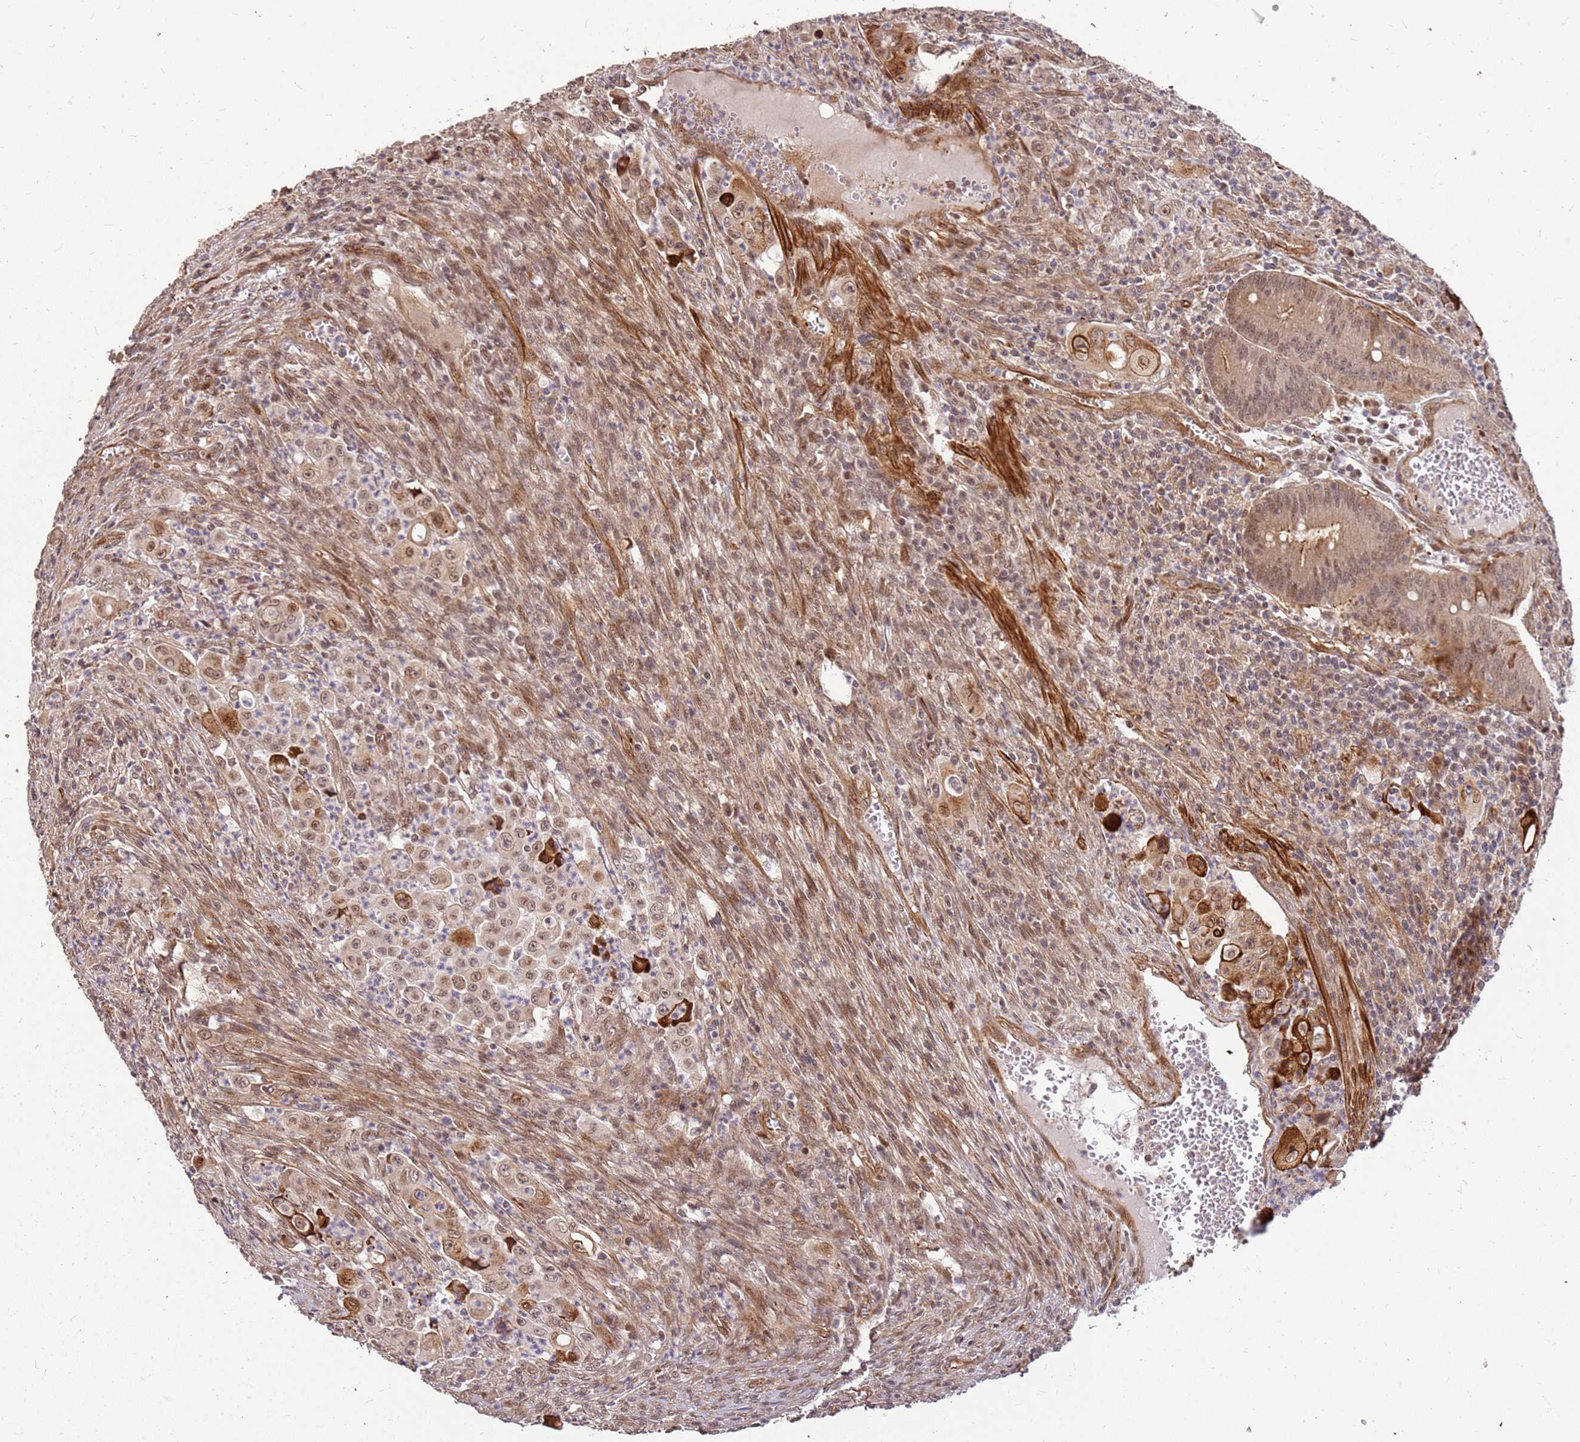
{"staining": {"intensity": "moderate", "quantity": ">75%", "location": "cytoplasmic/membranous,nuclear"}, "tissue": "colorectal cancer", "cell_type": "Tumor cells", "image_type": "cancer", "snomed": [{"axis": "morphology", "description": "Adenocarcinoma, NOS"}, {"axis": "topography", "description": "Colon"}], "caption": "Moderate cytoplasmic/membranous and nuclear expression is identified in about >75% of tumor cells in colorectal cancer.", "gene": "ST18", "patient": {"sex": "male", "age": 51}}